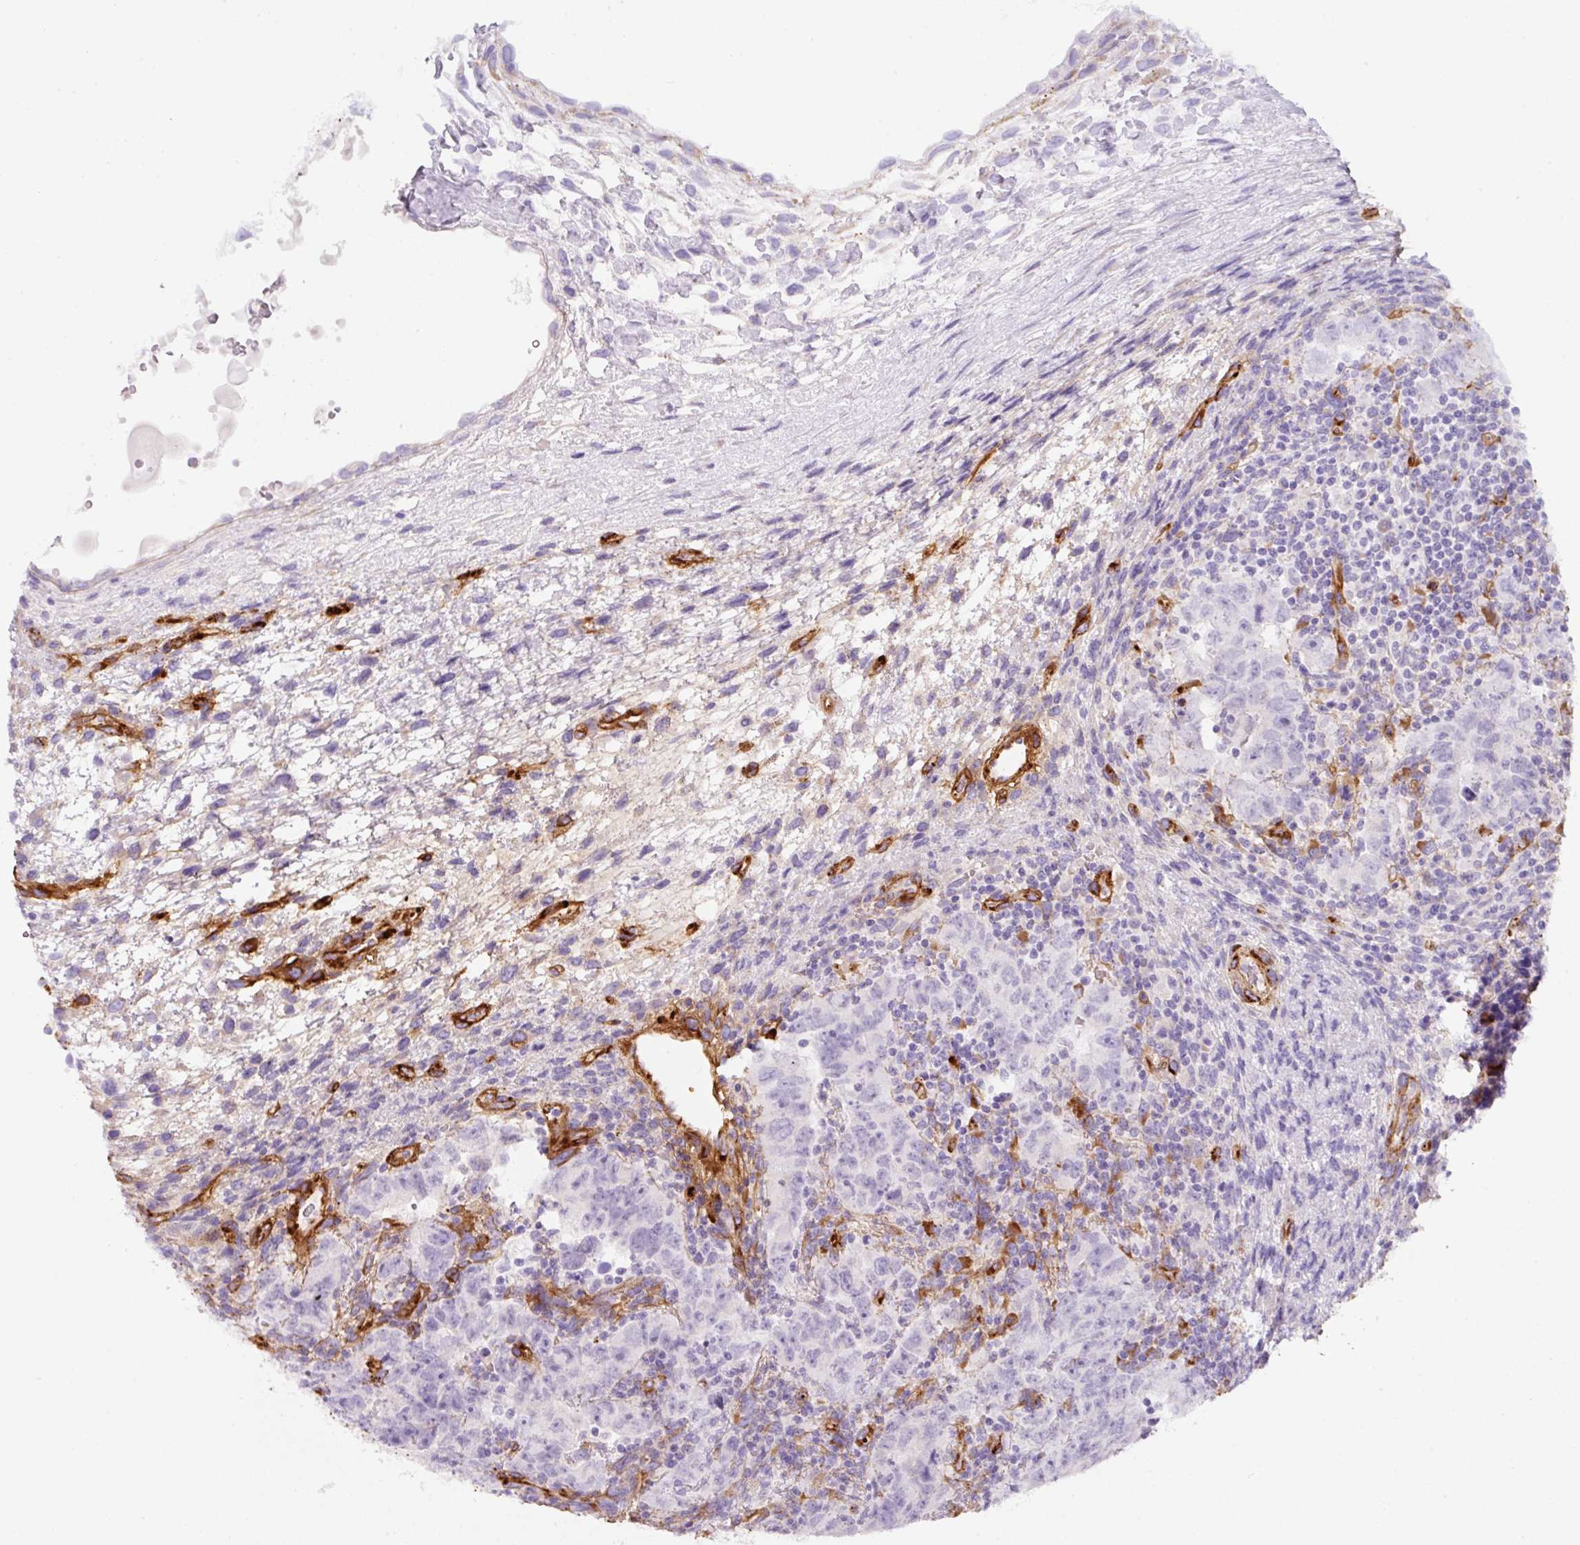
{"staining": {"intensity": "negative", "quantity": "none", "location": "none"}, "tissue": "testis cancer", "cell_type": "Tumor cells", "image_type": "cancer", "snomed": [{"axis": "morphology", "description": "Carcinoma, Embryonal, NOS"}, {"axis": "topography", "description": "Testis"}], "caption": "This micrograph is of testis embryonal carcinoma stained with immunohistochemistry to label a protein in brown with the nuclei are counter-stained blue. There is no staining in tumor cells.", "gene": "LOXL4", "patient": {"sex": "male", "age": 24}}